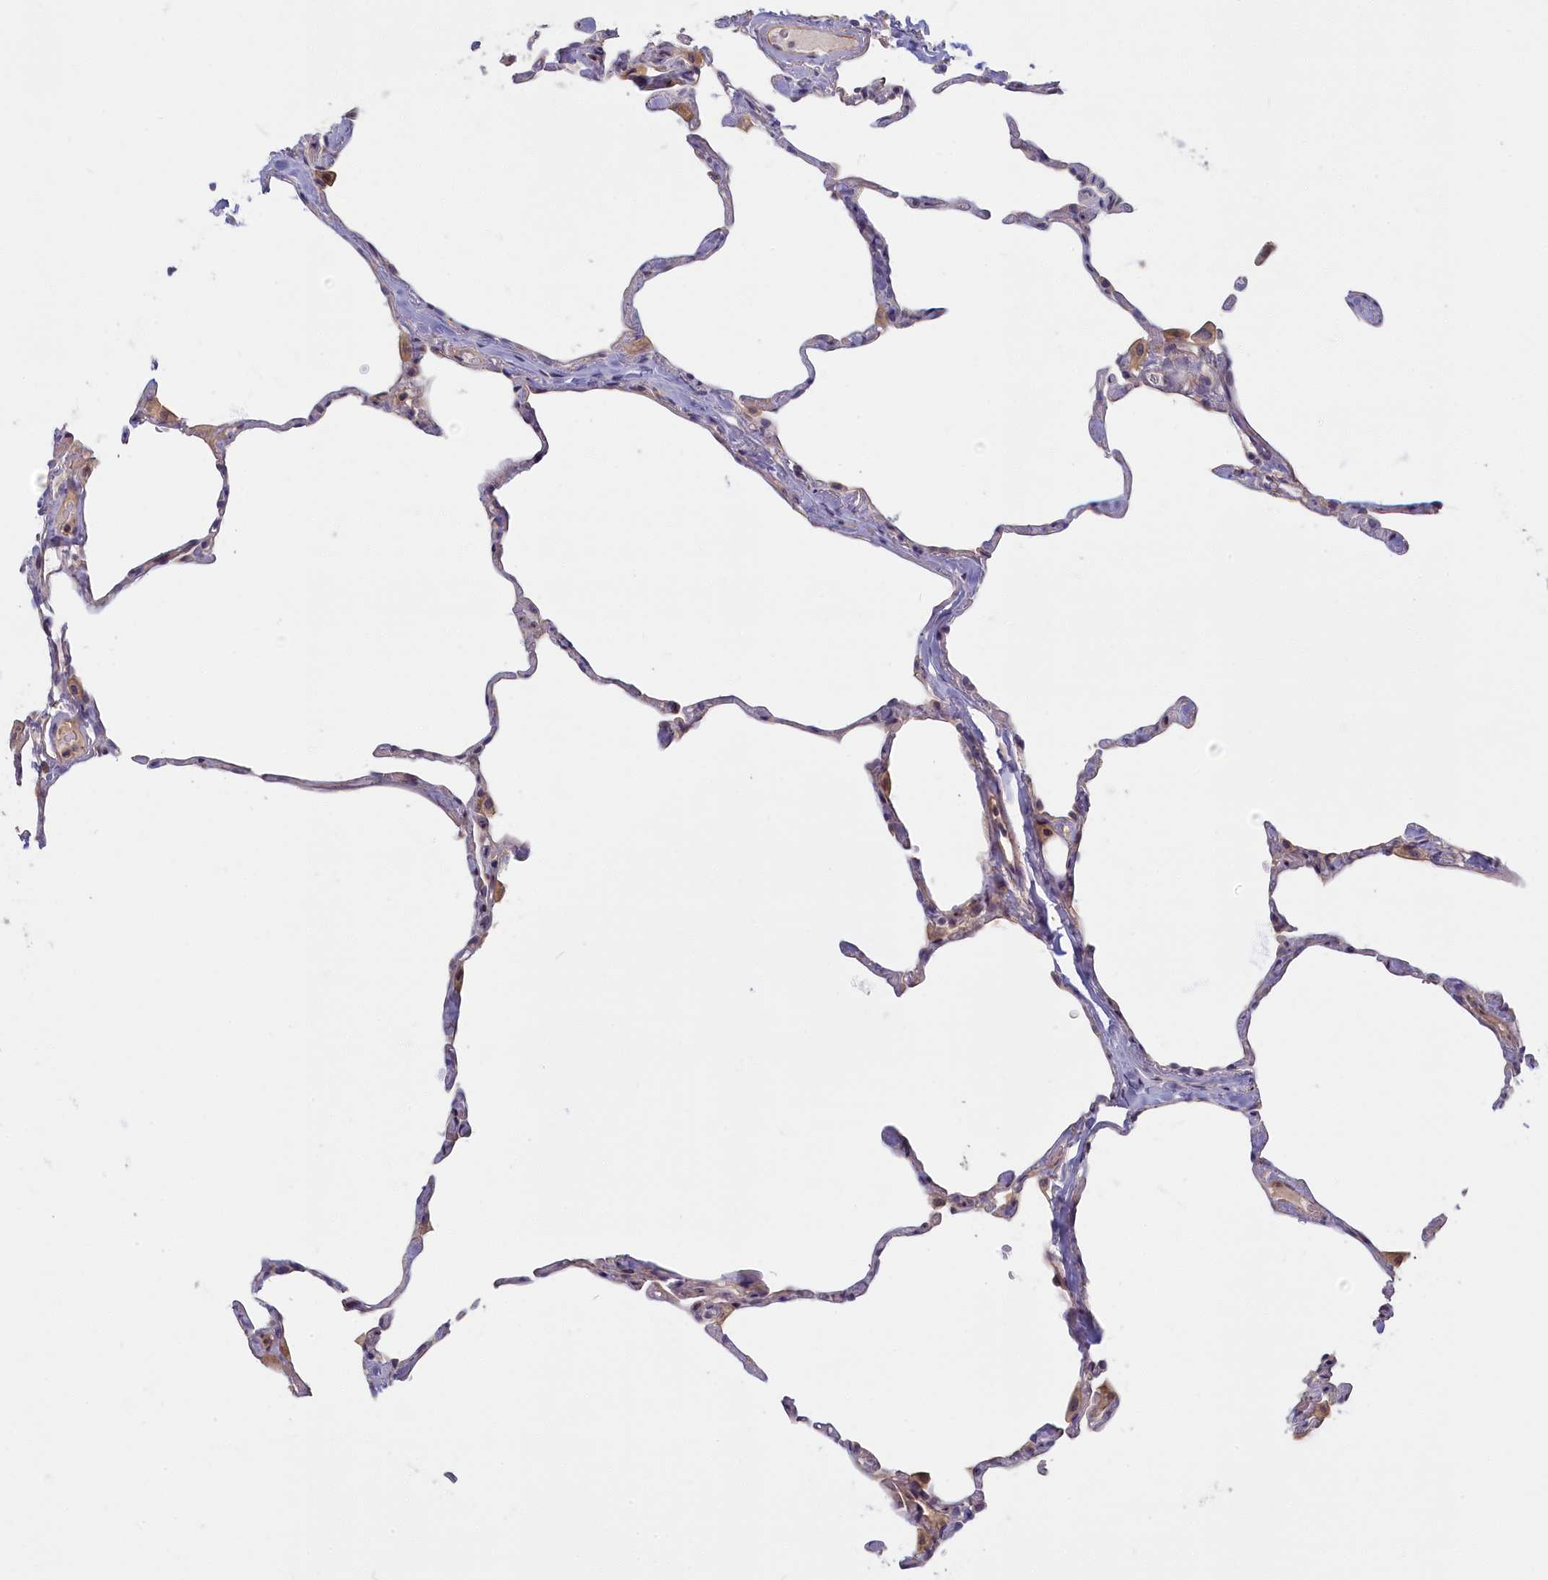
{"staining": {"intensity": "negative", "quantity": "none", "location": "none"}, "tissue": "lung", "cell_type": "Alveolar cells", "image_type": "normal", "snomed": [{"axis": "morphology", "description": "Normal tissue, NOS"}, {"axis": "topography", "description": "Lung"}], "caption": "Alveolar cells show no significant protein expression in normal lung. (Brightfield microscopy of DAB immunohistochemistry at high magnification).", "gene": "TRPM4", "patient": {"sex": "male", "age": 65}}